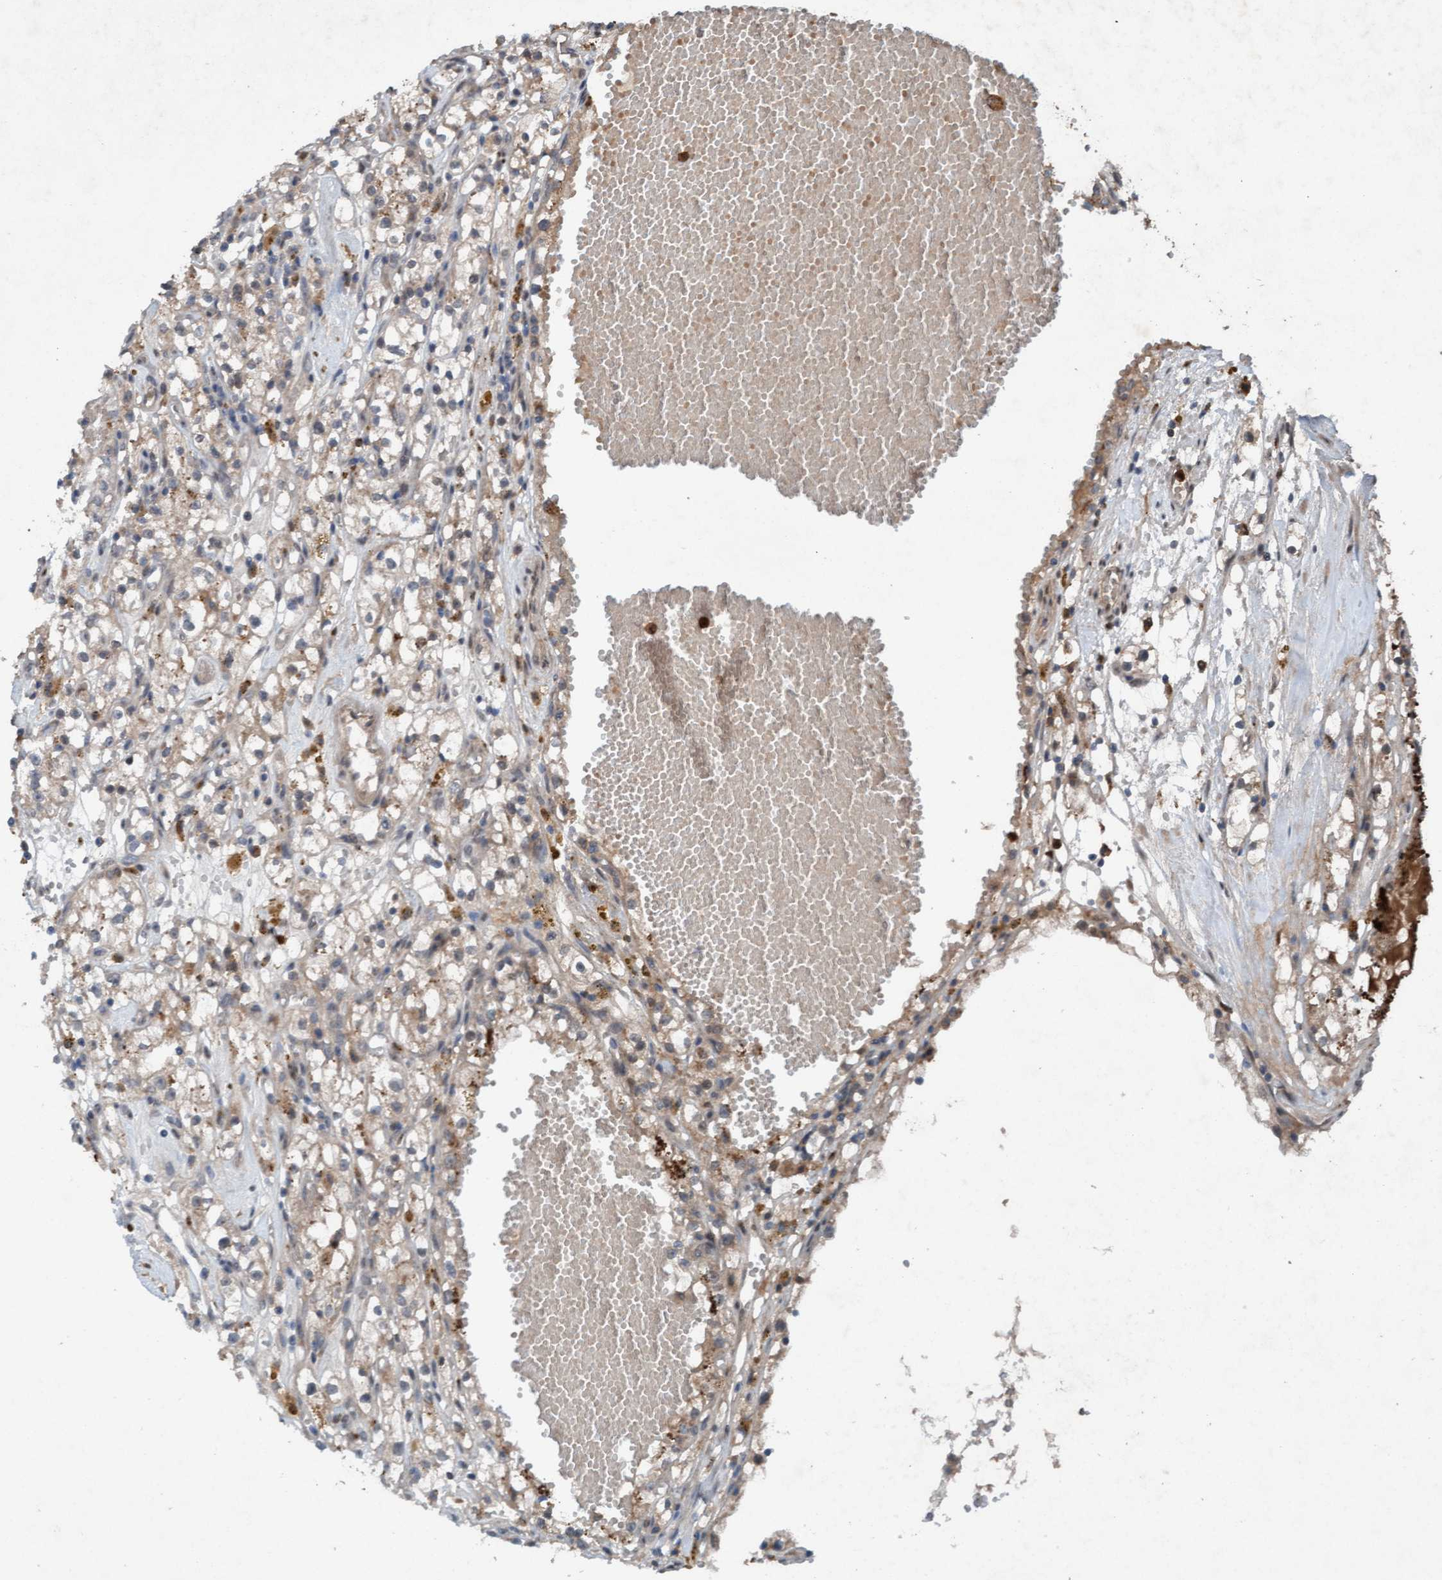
{"staining": {"intensity": "weak", "quantity": "<25%", "location": "cytoplasmic/membranous"}, "tissue": "renal cancer", "cell_type": "Tumor cells", "image_type": "cancer", "snomed": [{"axis": "morphology", "description": "Adenocarcinoma, NOS"}, {"axis": "topography", "description": "Kidney"}], "caption": "Immunohistochemical staining of renal cancer (adenocarcinoma) demonstrates no significant expression in tumor cells.", "gene": "PLXNB2", "patient": {"sex": "male", "age": 56}}